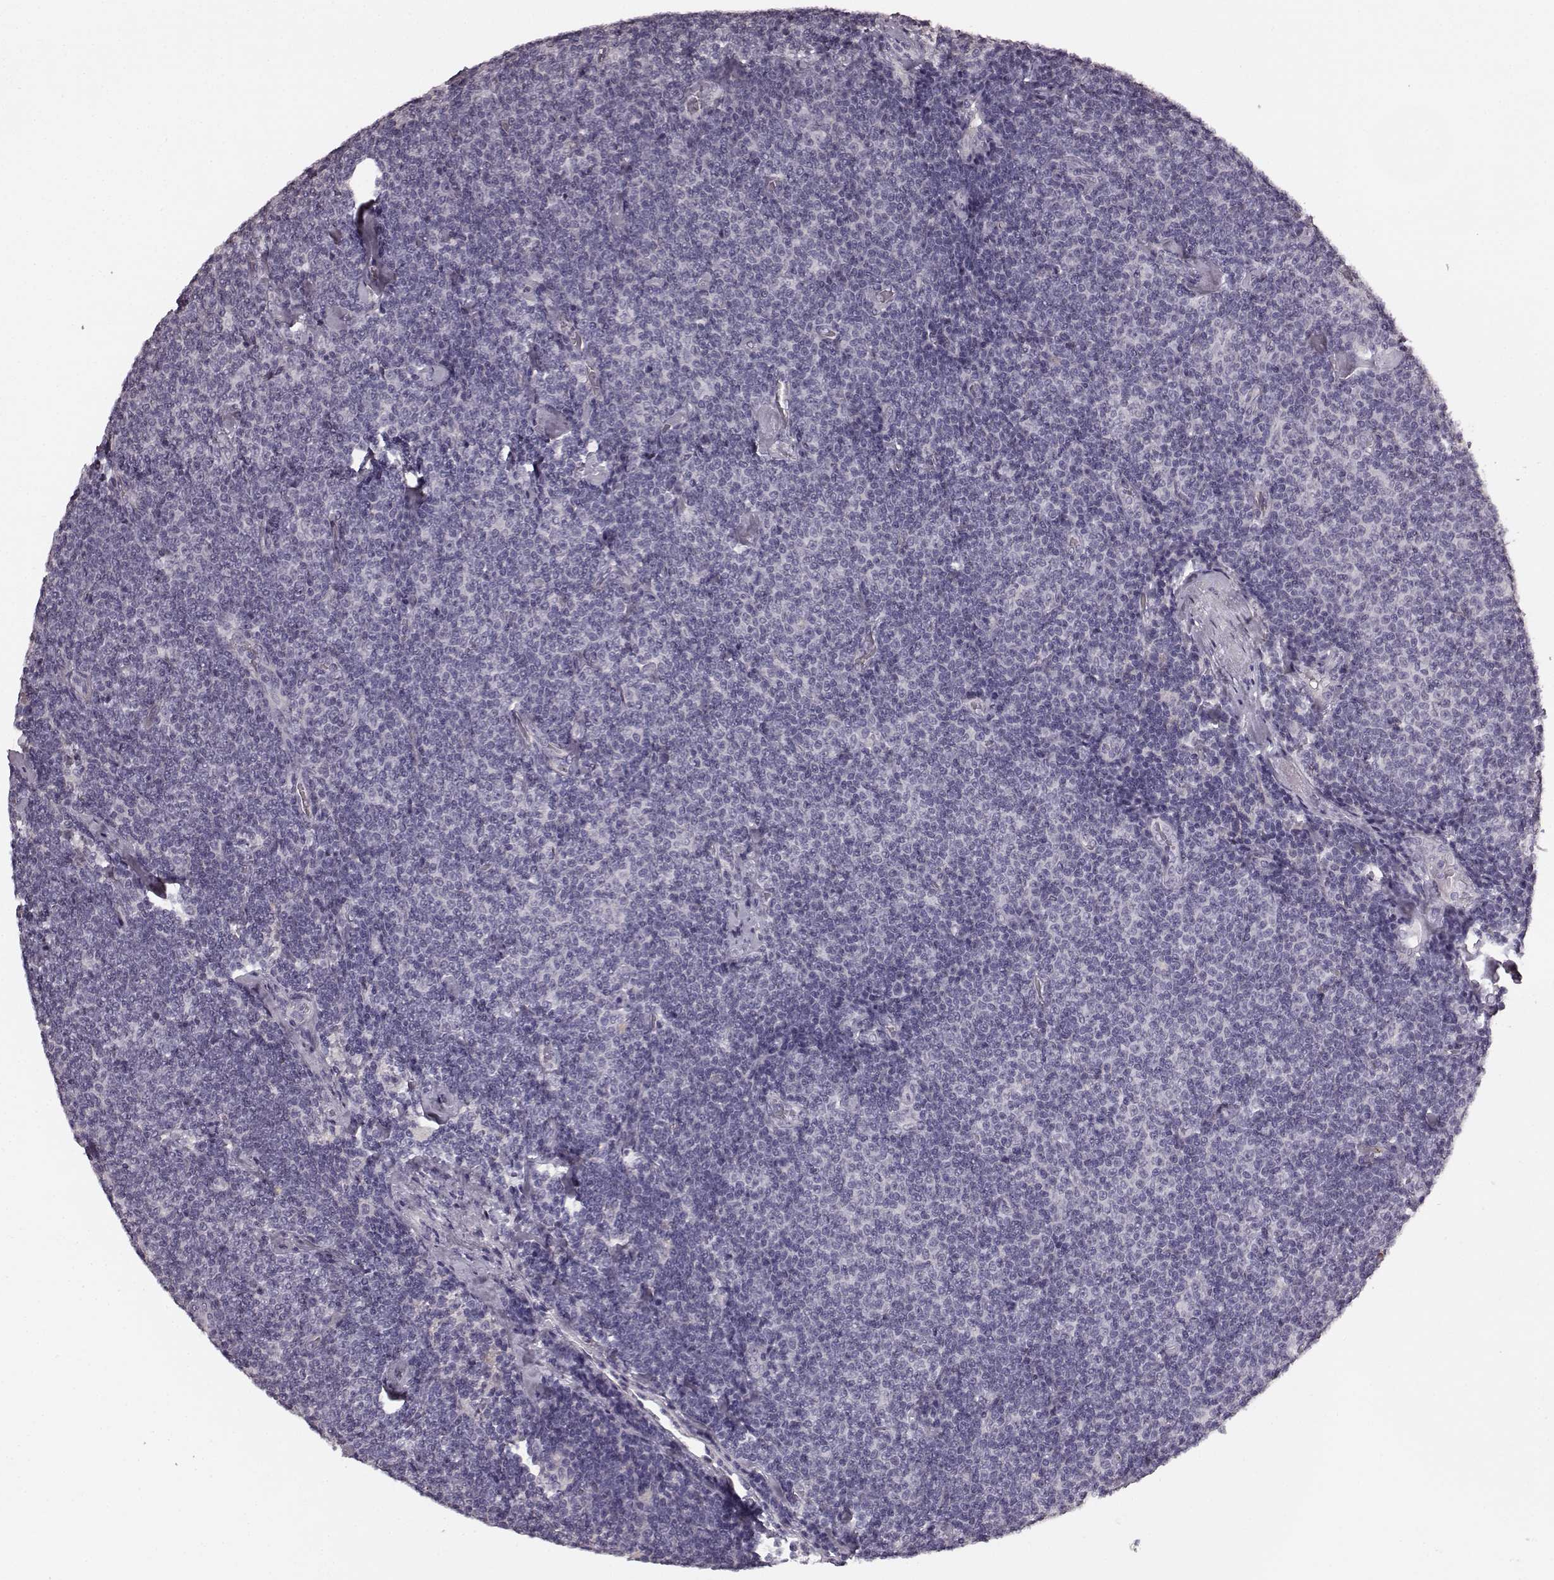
{"staining": {"intensity": "negative", "quantity": "none", "location": "none"}, "tissue": "lymphoma", "cell_type": "Tumor cells", "image_type": "cancer", "snomed": [{"axis": "morphology", "description": "Malignant lymphoma, non-Hodgkin's type, Low grade"}, {"axis": "topography", "description": "Lymph node"}], "caption": "Photomicrograph shows no significant protein positivity in tumor cells of malignant lymphoma, non-Hodgkin's type (low-grade). The staining is performed using DAB (3,3'-diaminobenzidine) brown chromogen with nuclei counter-stained in using hematoxylin.", "gene": "RIT2", "patient": {"sex": "male", "age": 81}}